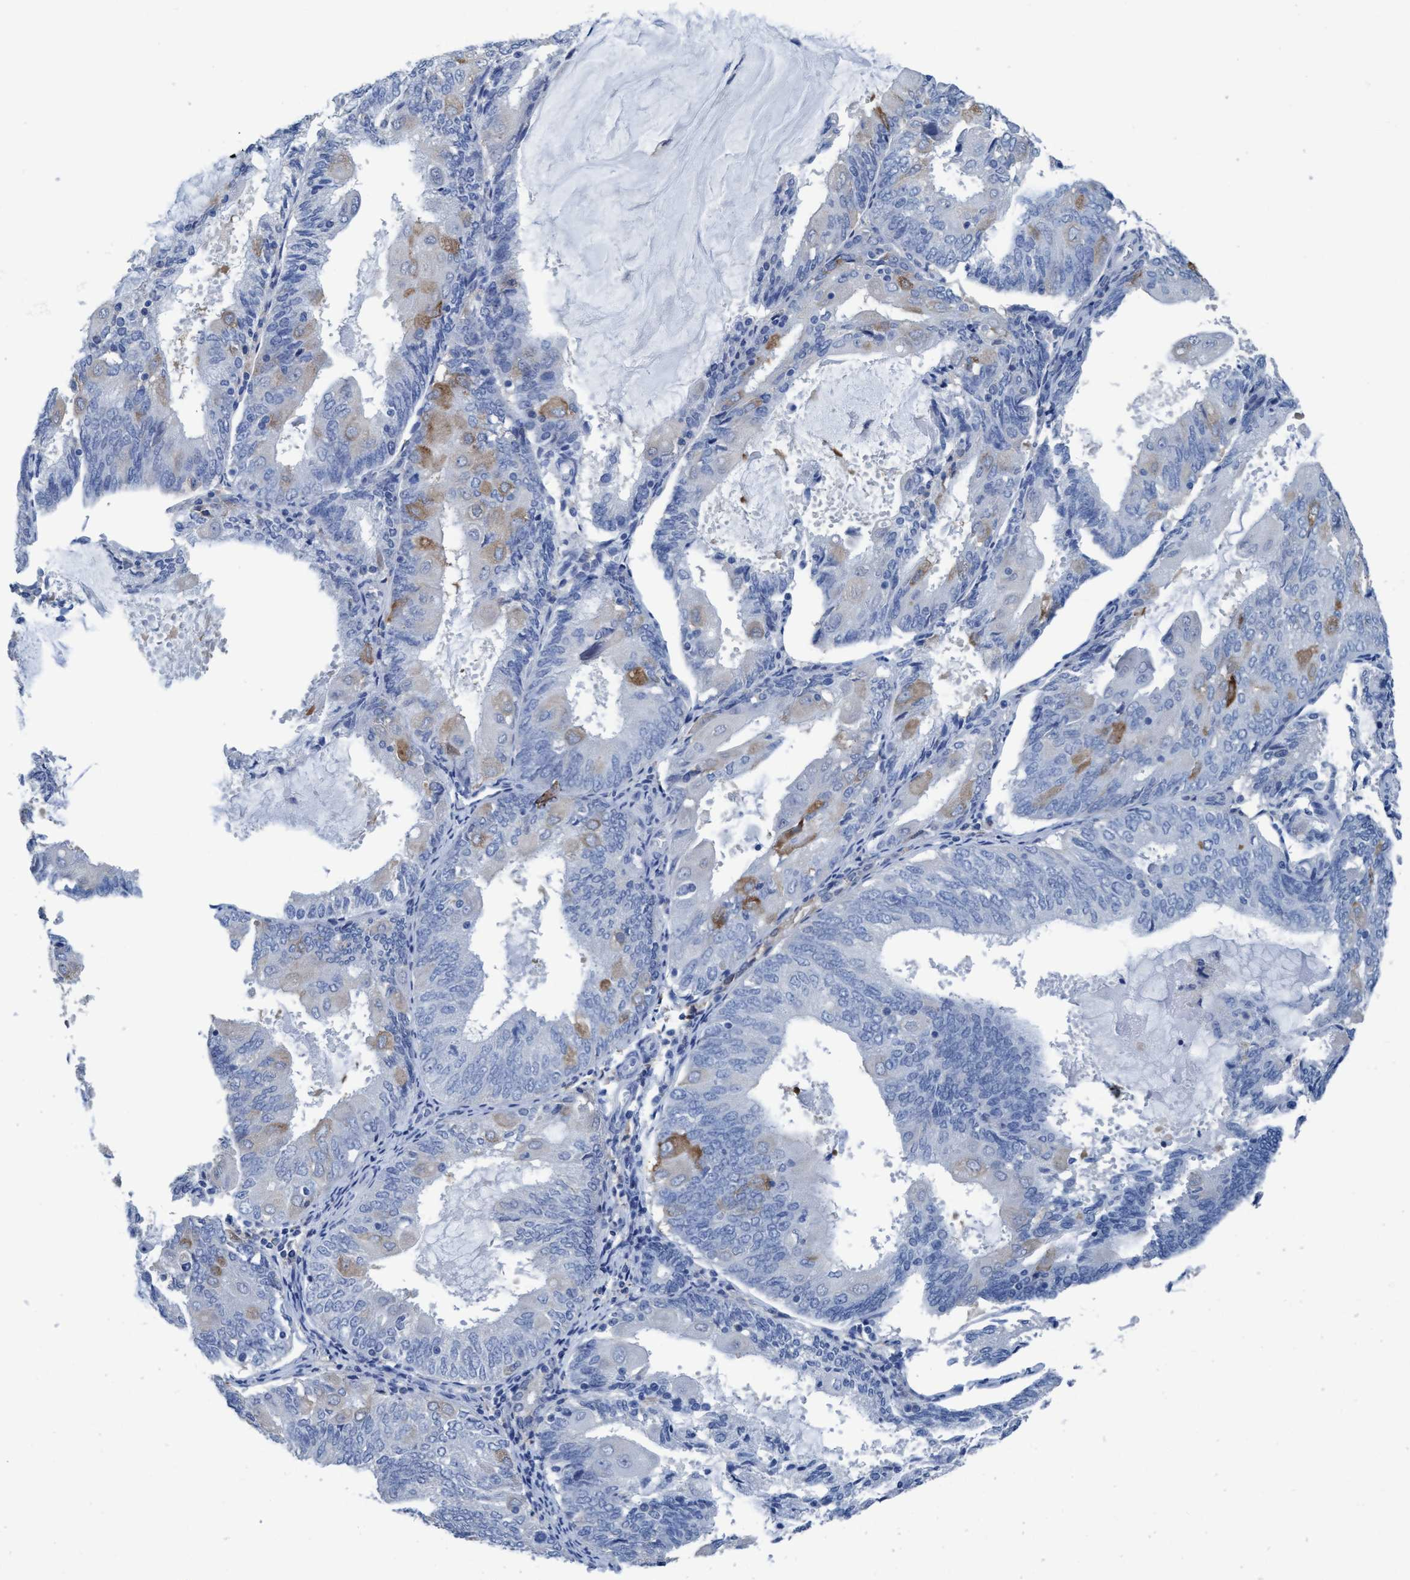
{"staining": {"intensity": "moderate", "quantity": "<25%", "location": "cytoplasmic/membranous"}, "tissue": "endometrial cancer", "cell_type": "Tumor cells", "image_type": "cancer", "snomed": [{"axis": "morphology", "description": "Adenocarcinoma, NOS"}, {"axis": "topography", "description": "Endometrium"}], "caption": "DAB (3,3'-diaminobenzidine) immunohistochemical staining of human endometrial adenocarcinoma shows moderate cytoplasmic/membranous protein staining in about <25% of tumor cells.", "gene": "DNAI1", "patient": {"sex": "female", "age": 81}}